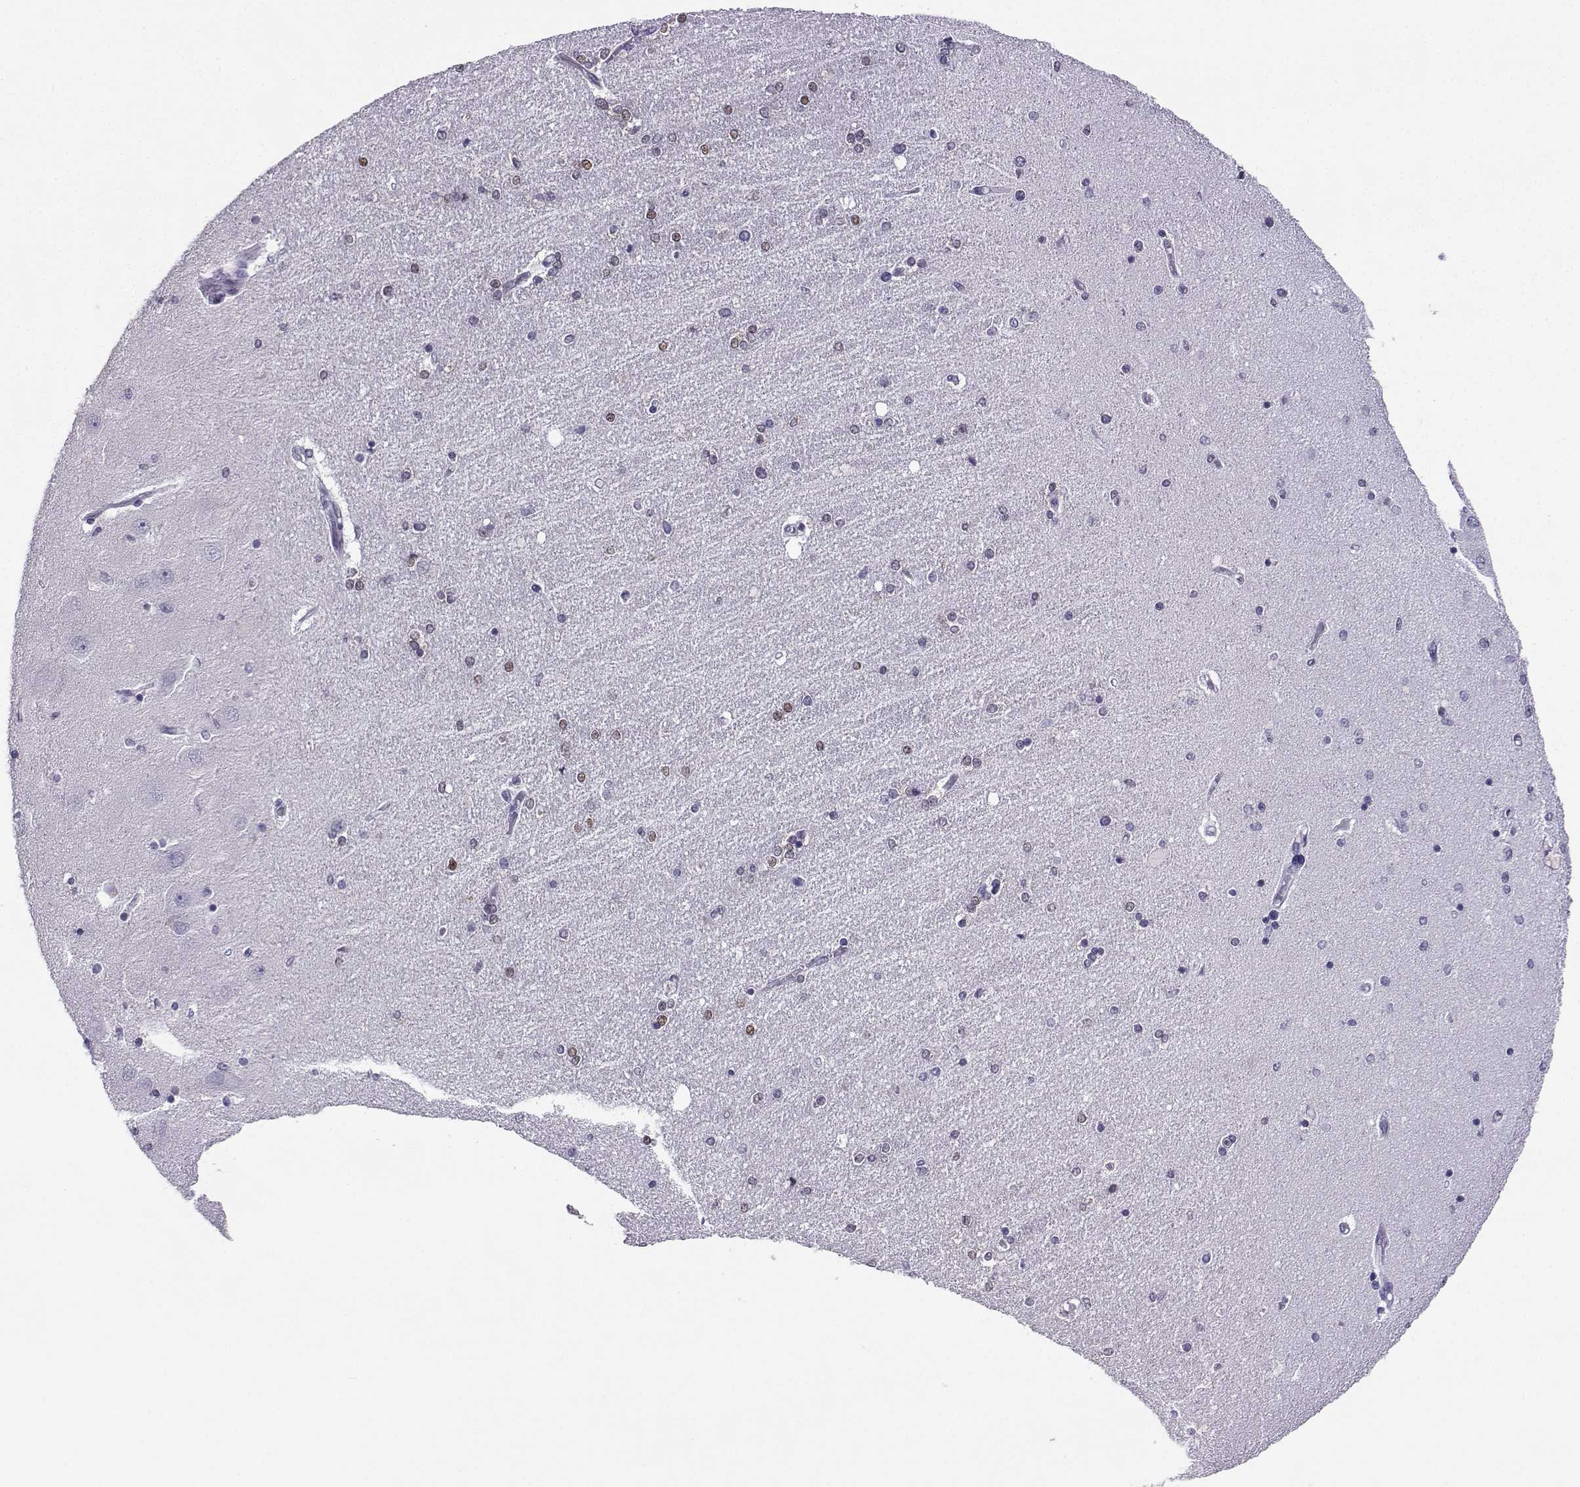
{"staining": {"intensity": "weak", "quantity": "25%-75%", "location": "nuclear"}, "tissue": "hippocampus", "cell_type": "Glial cells", "image_type": "normal", "snomed": [{"axis": "morphology", "description": "Normal tissue, NOS"}, {"axis": "topography", "description": "Hippocampus"}], "caption": "Human hippocampus stained with a brown dye reveals weak nuclear positive positivity in about 25%-75% of glial cells.", "gene": "TEDC2", "patient": {"sex": "female", "age": 54}}